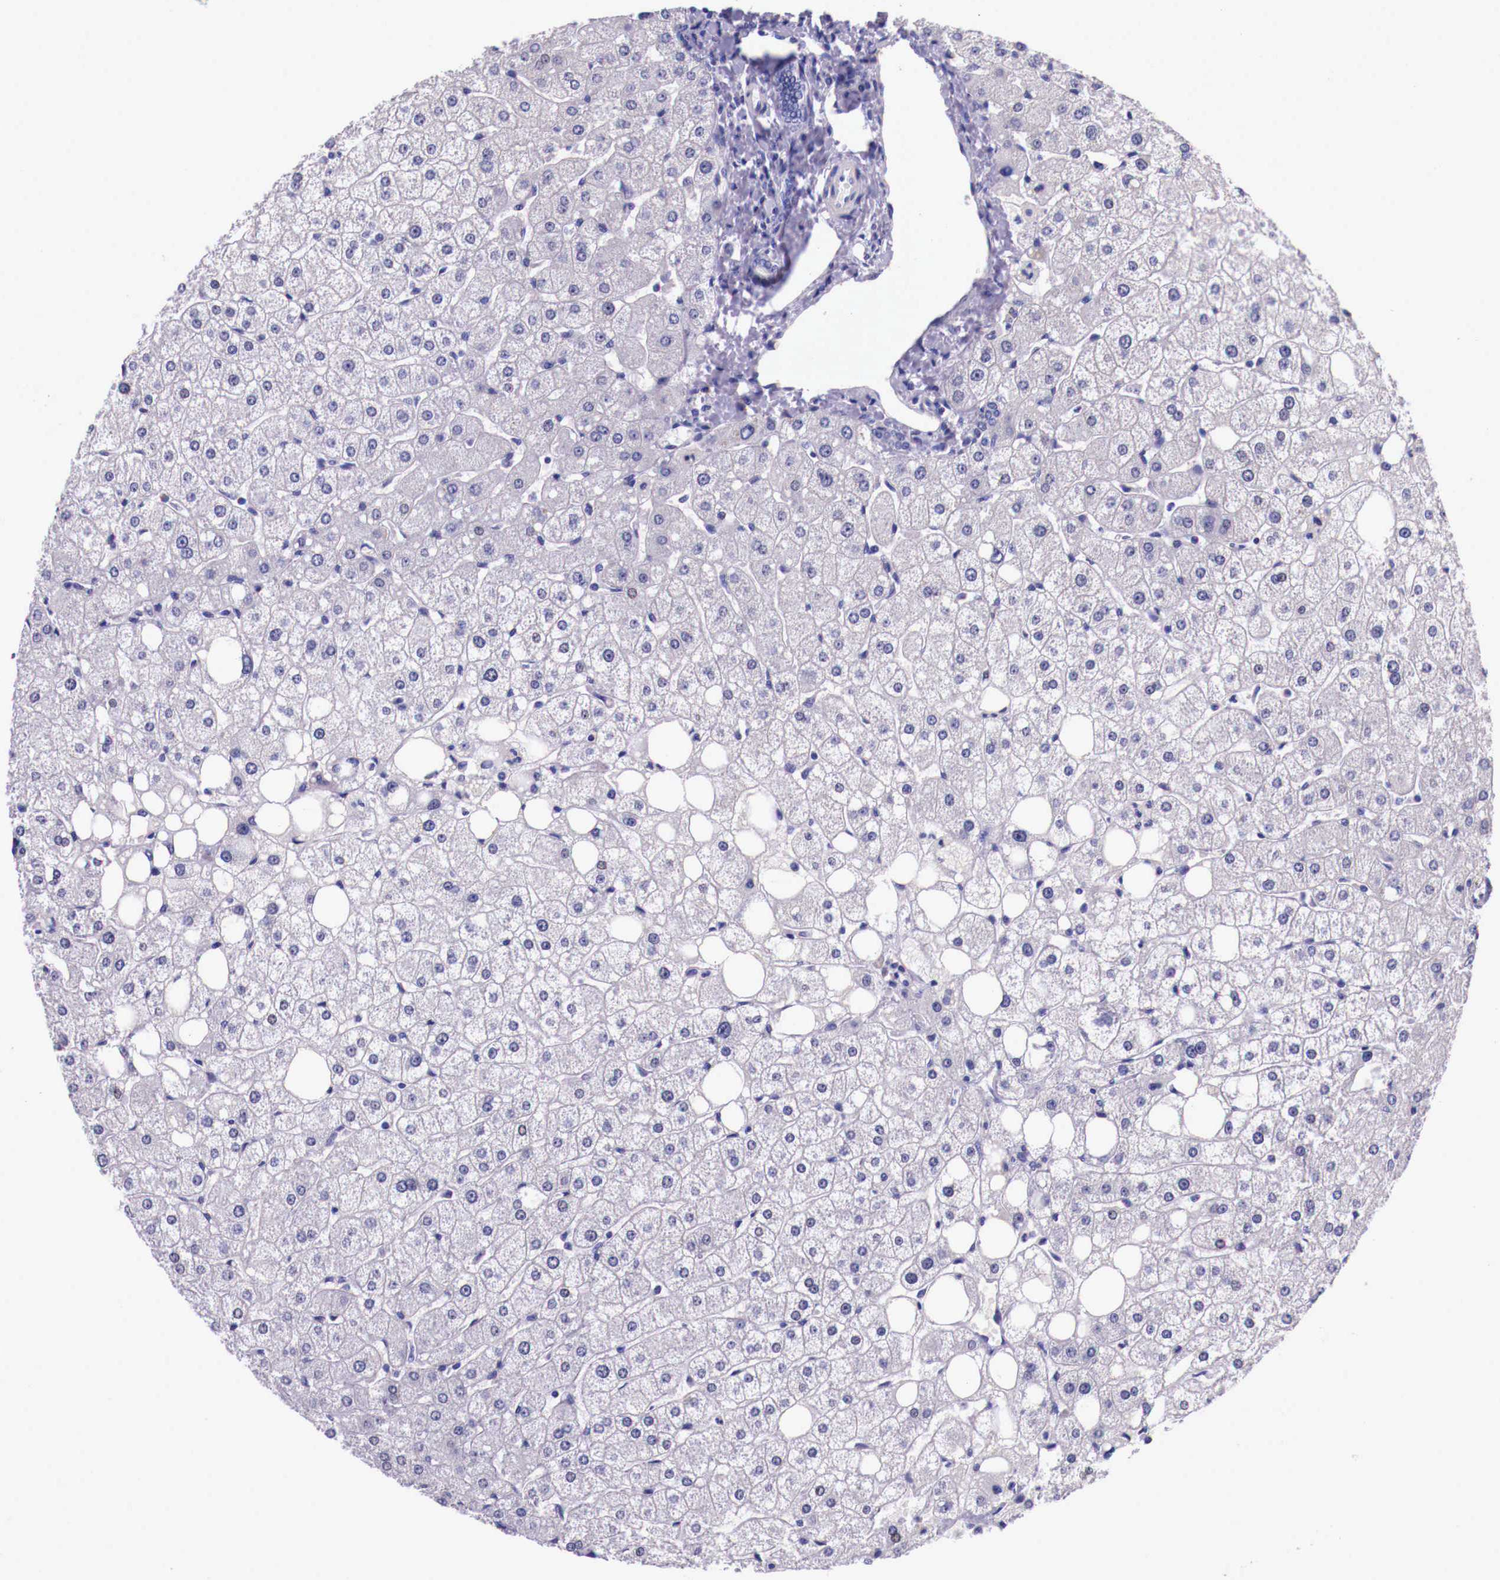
{"staining": {"intensity": "weak", "quantity": "25%-75%", "location": "cytoplasmic/membranous"}, "tissue": "liver", "cell_type": "Cholangiocytes", "image_type": "normal", "snomed": [{"axis": "morphology", "description": "Normal tissue, NOS"}, {"axis": "topography", "description": "Liver"}], "caption": "This image shows immunohistochemistry staining of unremarkable liver, with low weak cytoplasmic/membranous positivity in about 25%-75% of cholangiocytes.", "gene": "GRIPAP1", "patient": {"sex": "male", "age": 35}}